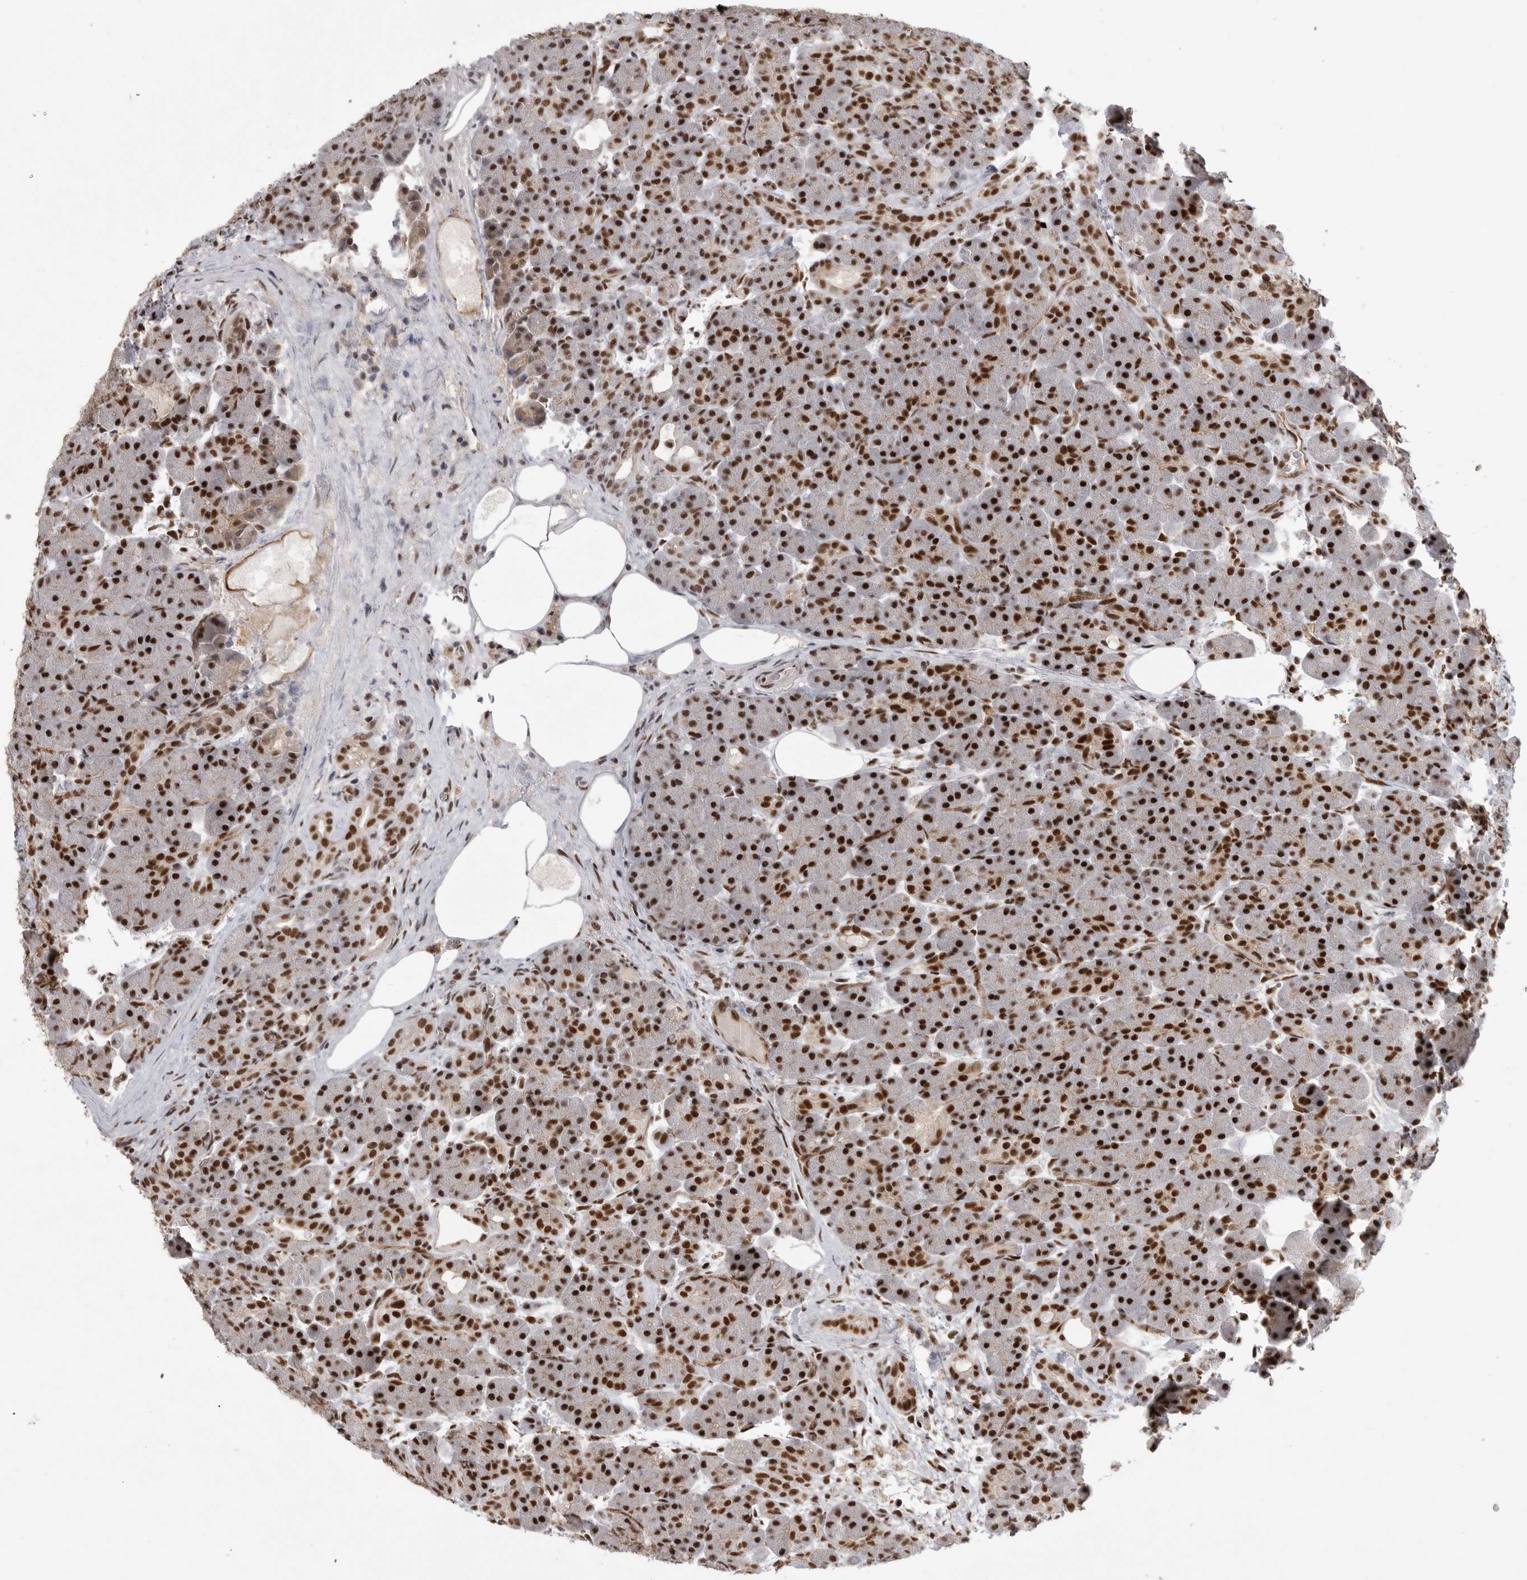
{"staining": {"intensity": "strong", "quantity": ">75%", "location": "nuclear"}, "tissue": "pancreas", "cell_type": "Exocrine glandular cells", "image_type": "normal", "snomed": [{"axis": "morphology", "description": "Normal tissue, NOS"}, {"axis": "topography", "description": "Pancreas"}], "caption": "The immunohistochemical stain shows strong nuclear expression in exocrine glandular cells of normal pancreas.", "gene": "PPP1R8", "patient": {"sex": "male", "age": 63}}